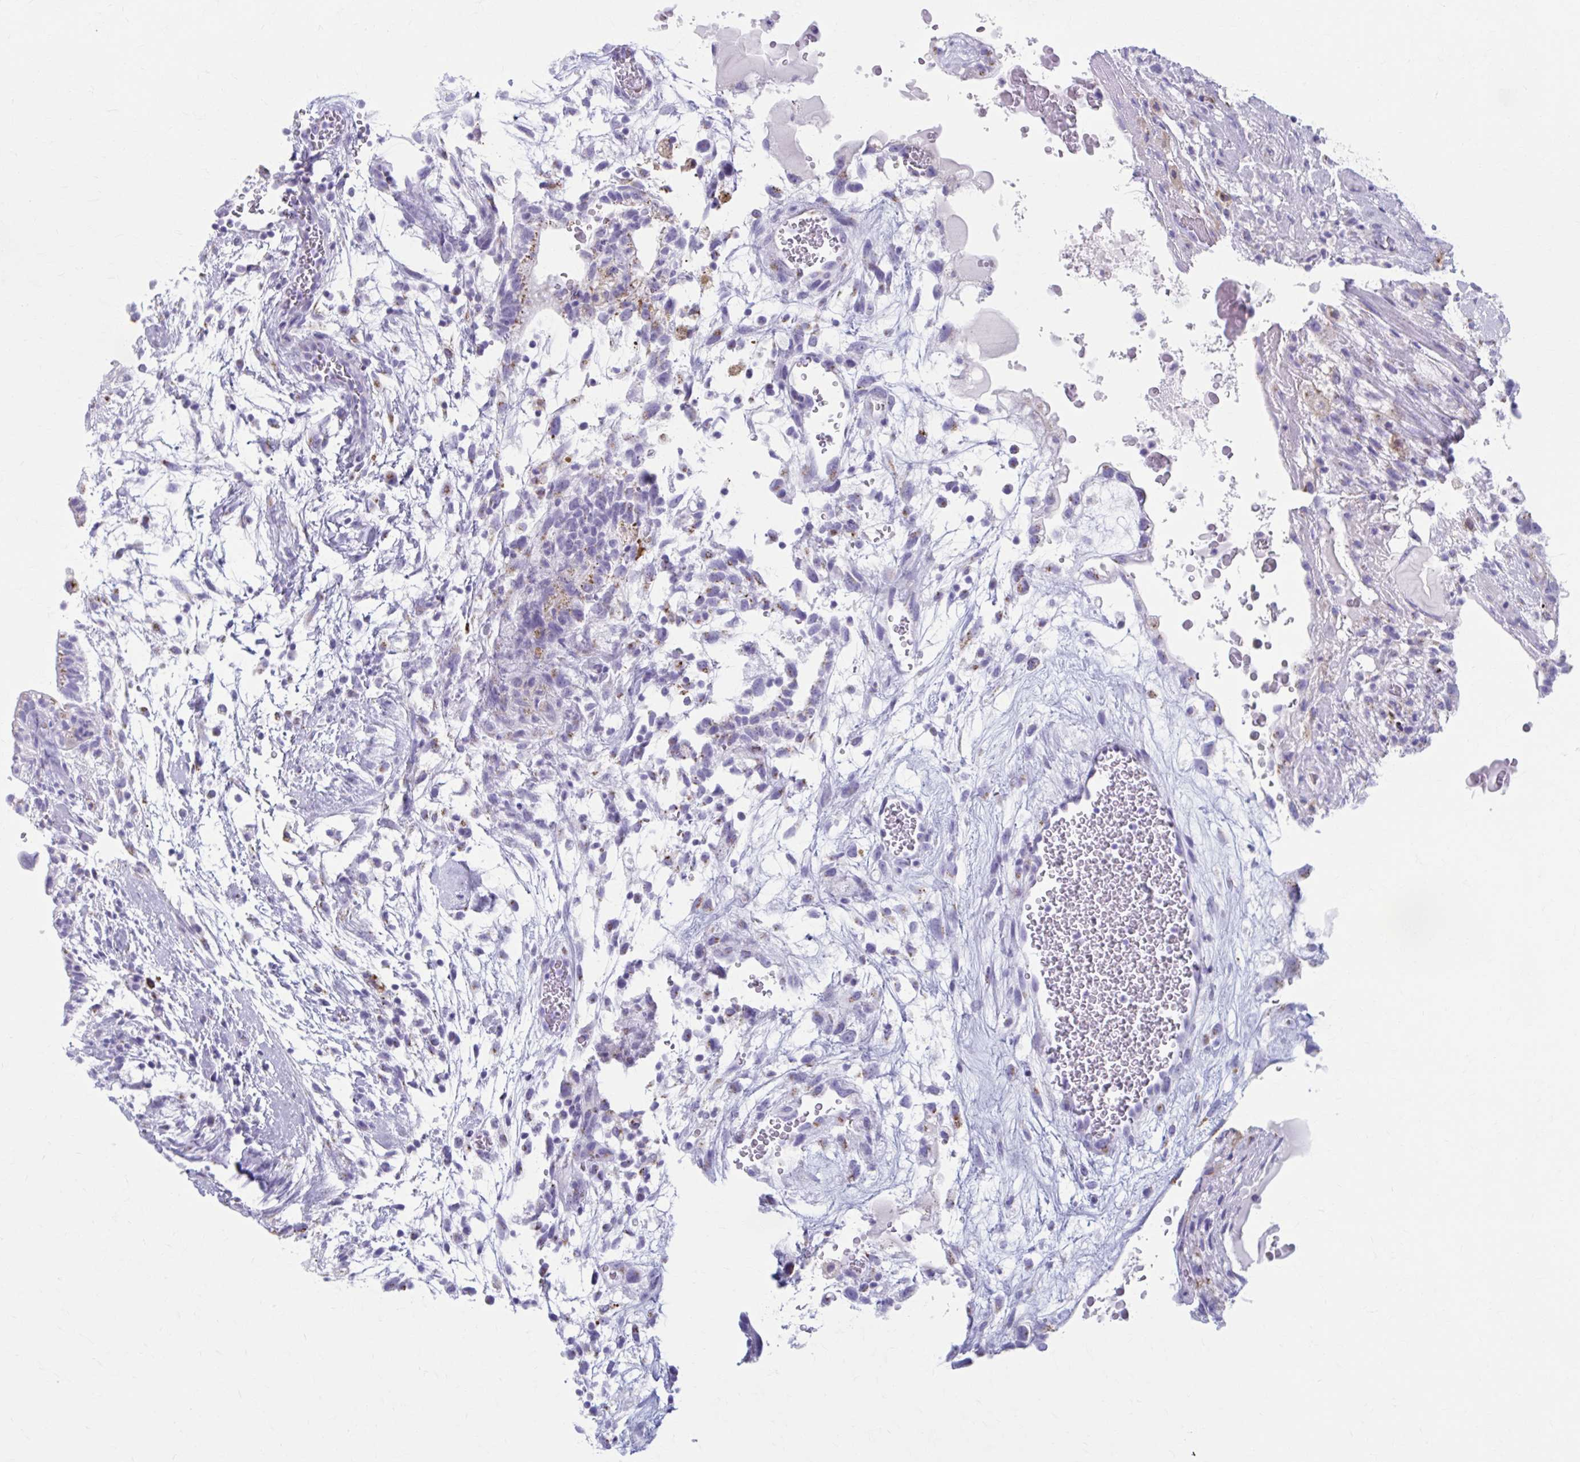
{"staining": {"intensity": "negative", "quantity": "none", "location": "none"}, "tissue": "testis cancer", "cell_type": "Tumor cells", "image_type": "cancer", "snomed": [{"axis": "morphology", "description": "Carcinoma, Embryonal, NOS"}, {"axis": "topography", "description": "Testis"}], "caption": "This micrograph is of testis cancer (embryonal carcinoma) stained with immunohistochemistry (IHC) to label a protein in brown with the nuclei are counter-stained blue. There is no staining in tumor cells.", "gene": "KCNE2", "patient": {"sex": "male", "age": 32}}